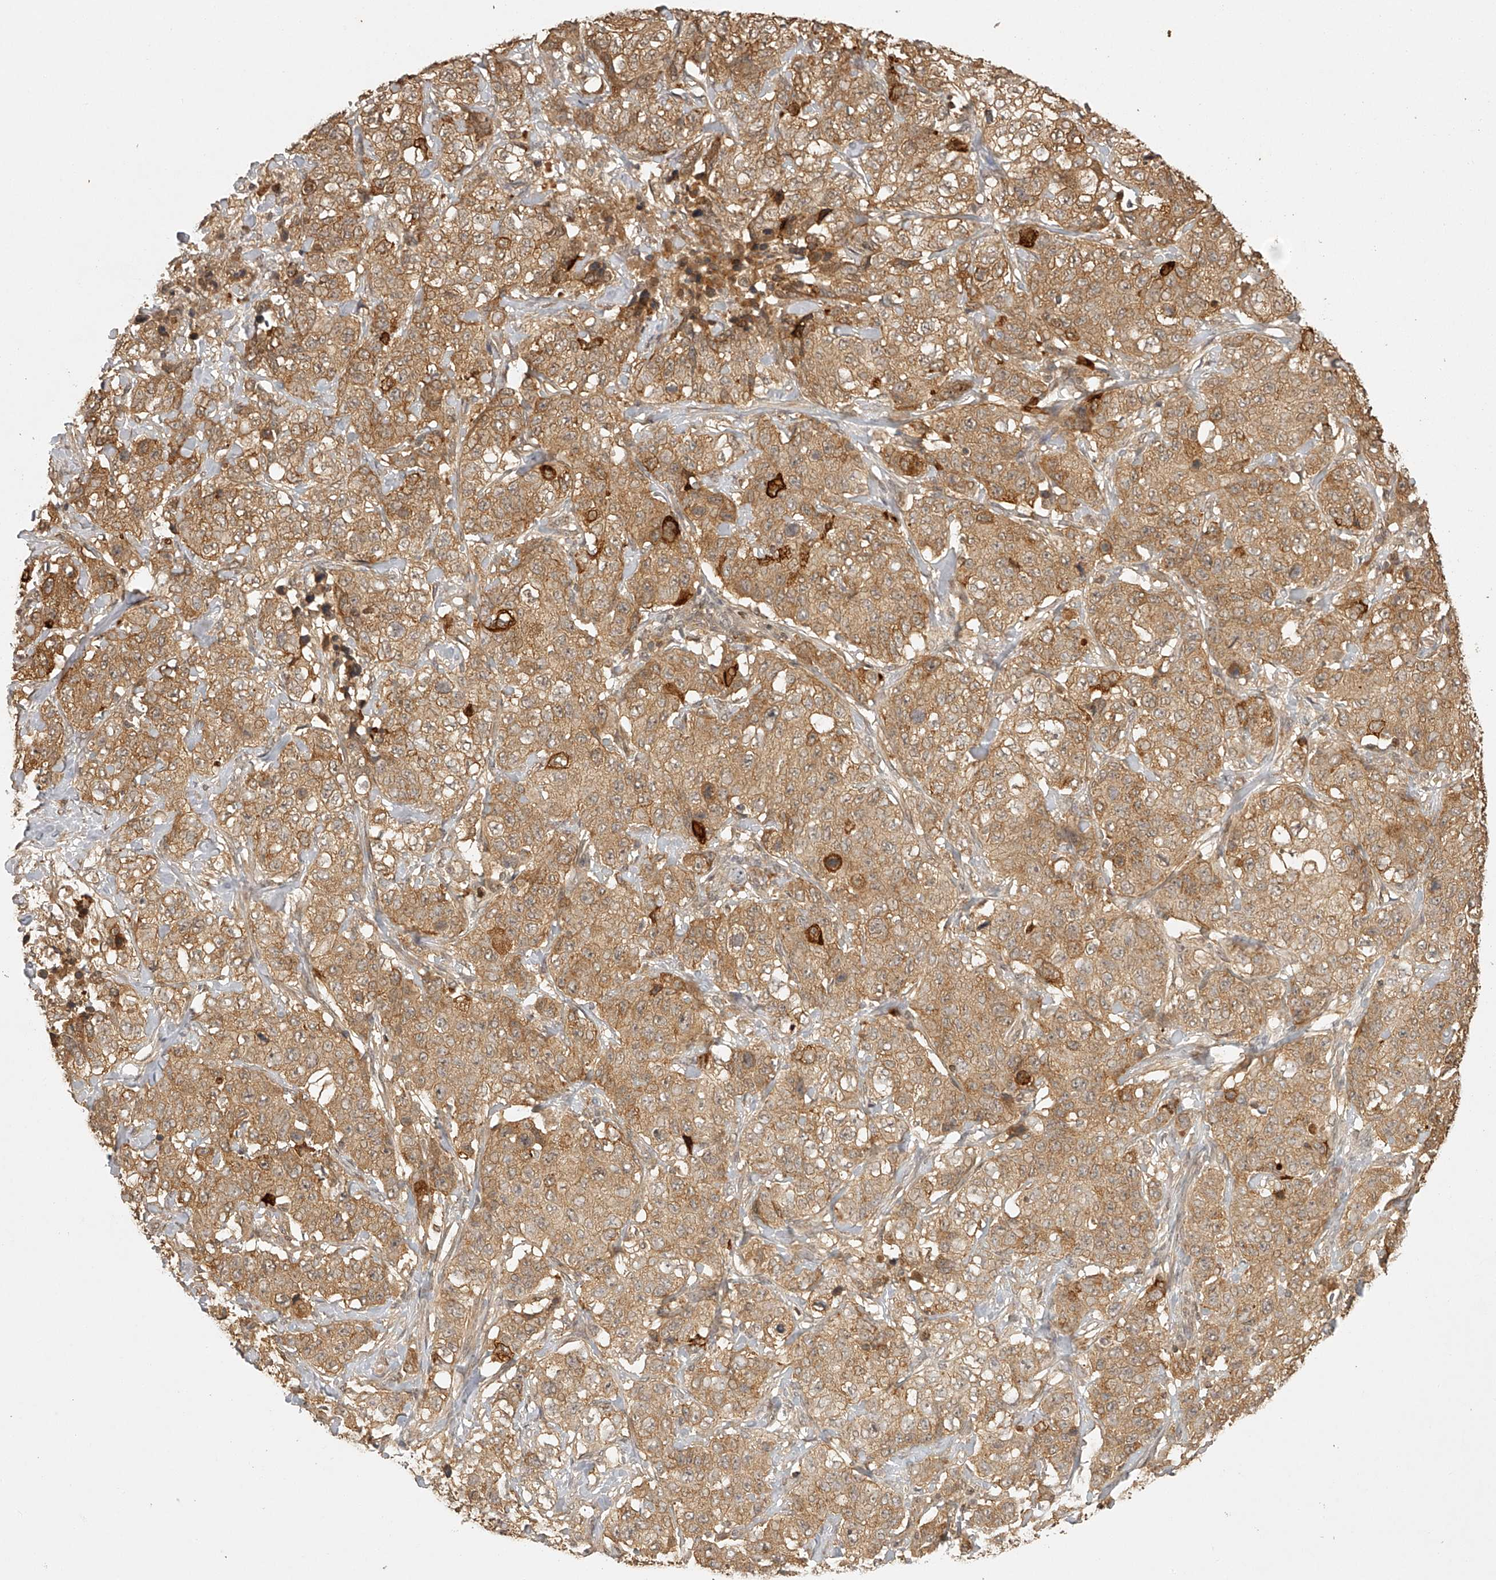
{"staining": {"intensity": "moderate", "quantity": ">75%", "location": "cytoplasmic/membranous"}, "tissue": "stomach cancer", "cell_type": "Tumor cells", "image_type": "cancer", "snomed": [{"axis": "morphology", "description": "Adenocarcinoma, NOS"}, {"axis": "topography", "description": "Stomach"}], "caption": "Immunohistochemistry (IHC) of stomach cancer shows medium levels of moderate cytoplasmic/membranous expression in about >75% of tumor cells.", "gene": "BCL2L11", "patient": {"sex": "male", "age": 48}}